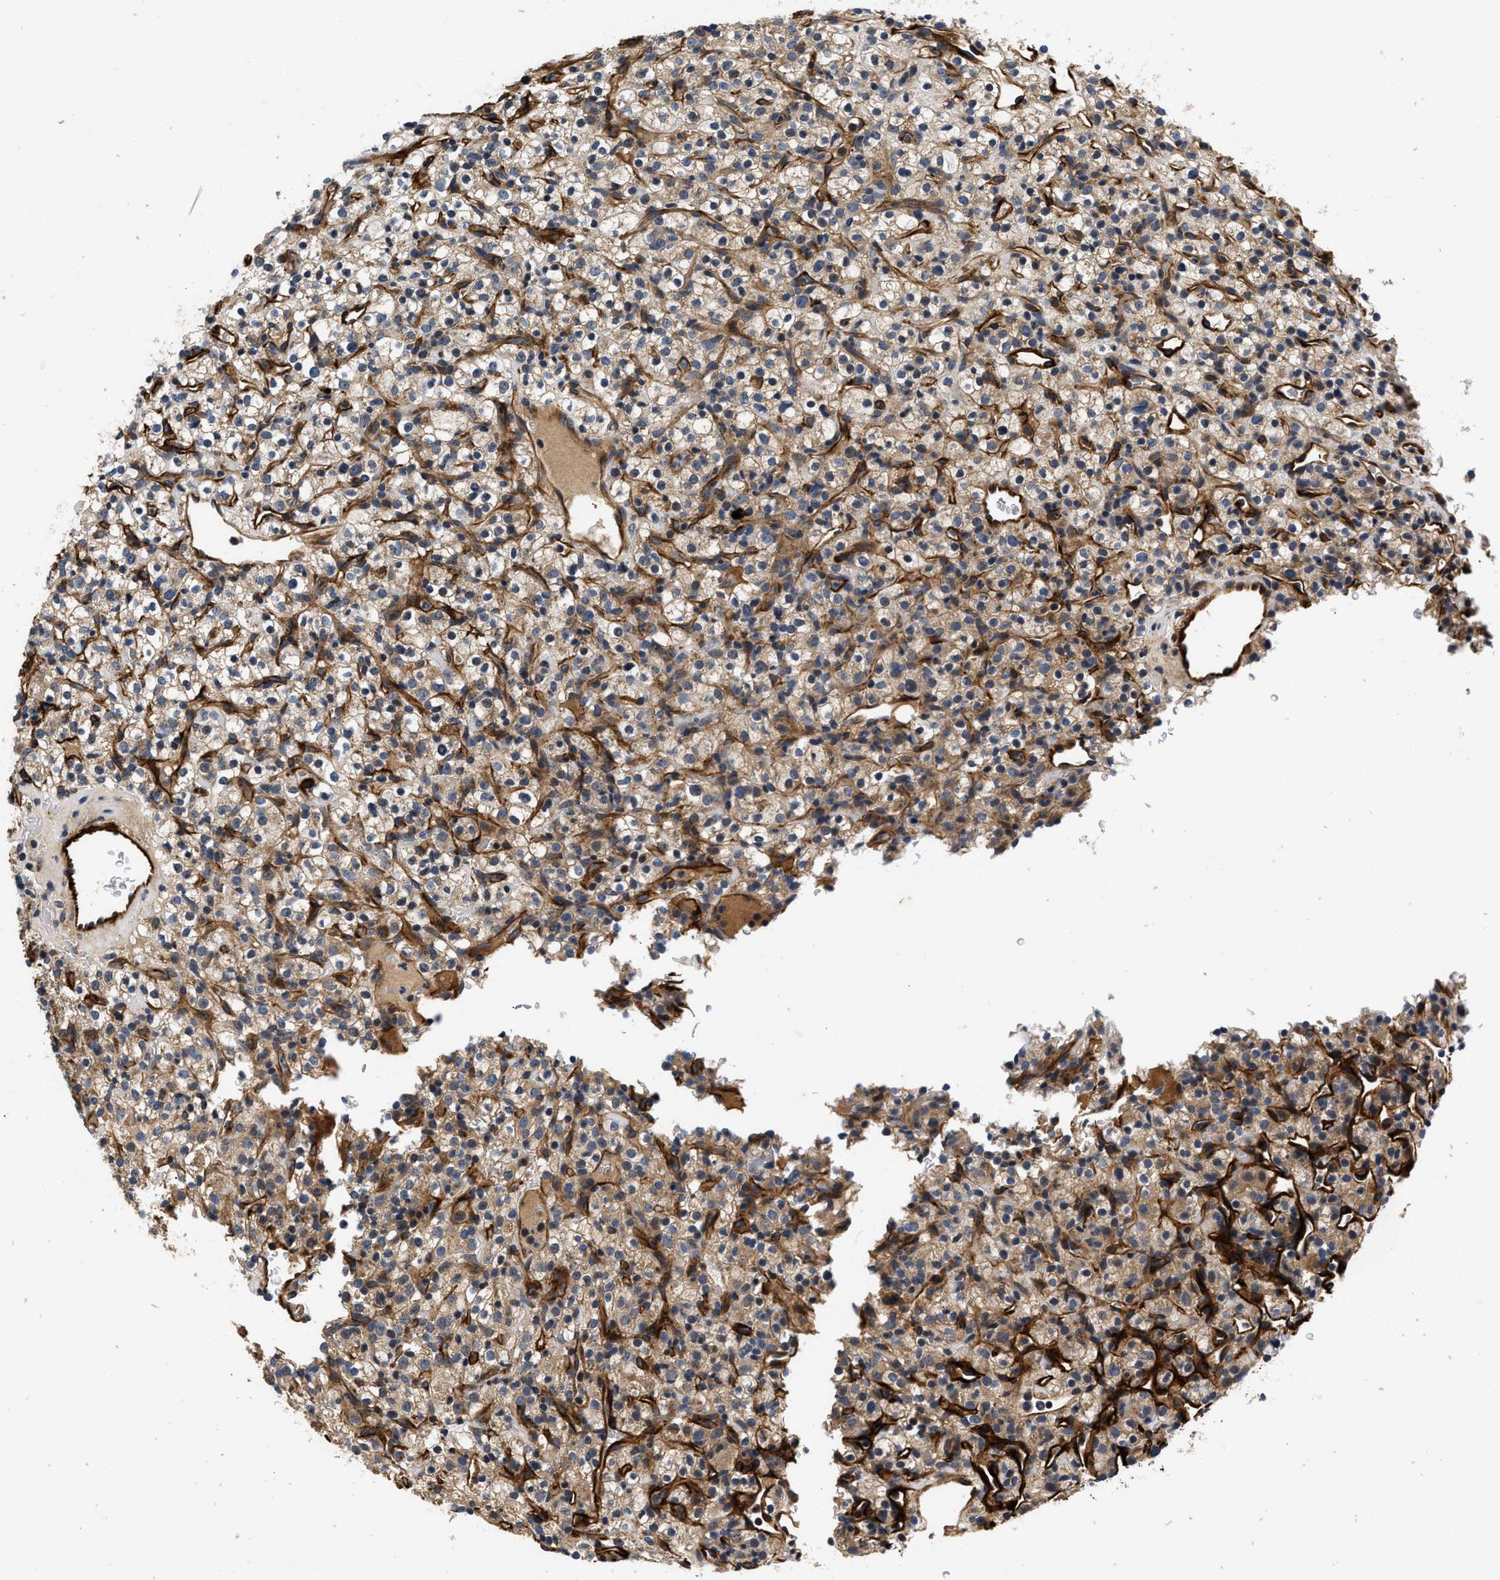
{"staining": {"intensity": "weak", "quantity": ">75%", "location": "cytoplasmic/membranous"}, "tissue": "renal cancer", "cell_type": "Tumor cells", "image_type": "cancer", "snomed": [{"axis": "morphology", "description": "Normal tissue, NOS"}, {"axis": "morphology", "description": "Adenocarcinoma, NOS"}, {"axis": "topography", "description": "Kidney"}], "caption": "High-power microscopy captured an immunohistochemistry histopathology image of renal cancer (adenocarcinoma), revealing weak cytoplasmic/membranous positivity in approximately >75% of tumor cells.", "gene": "NME6", "patient": {"sex": "female", "age": 72}}